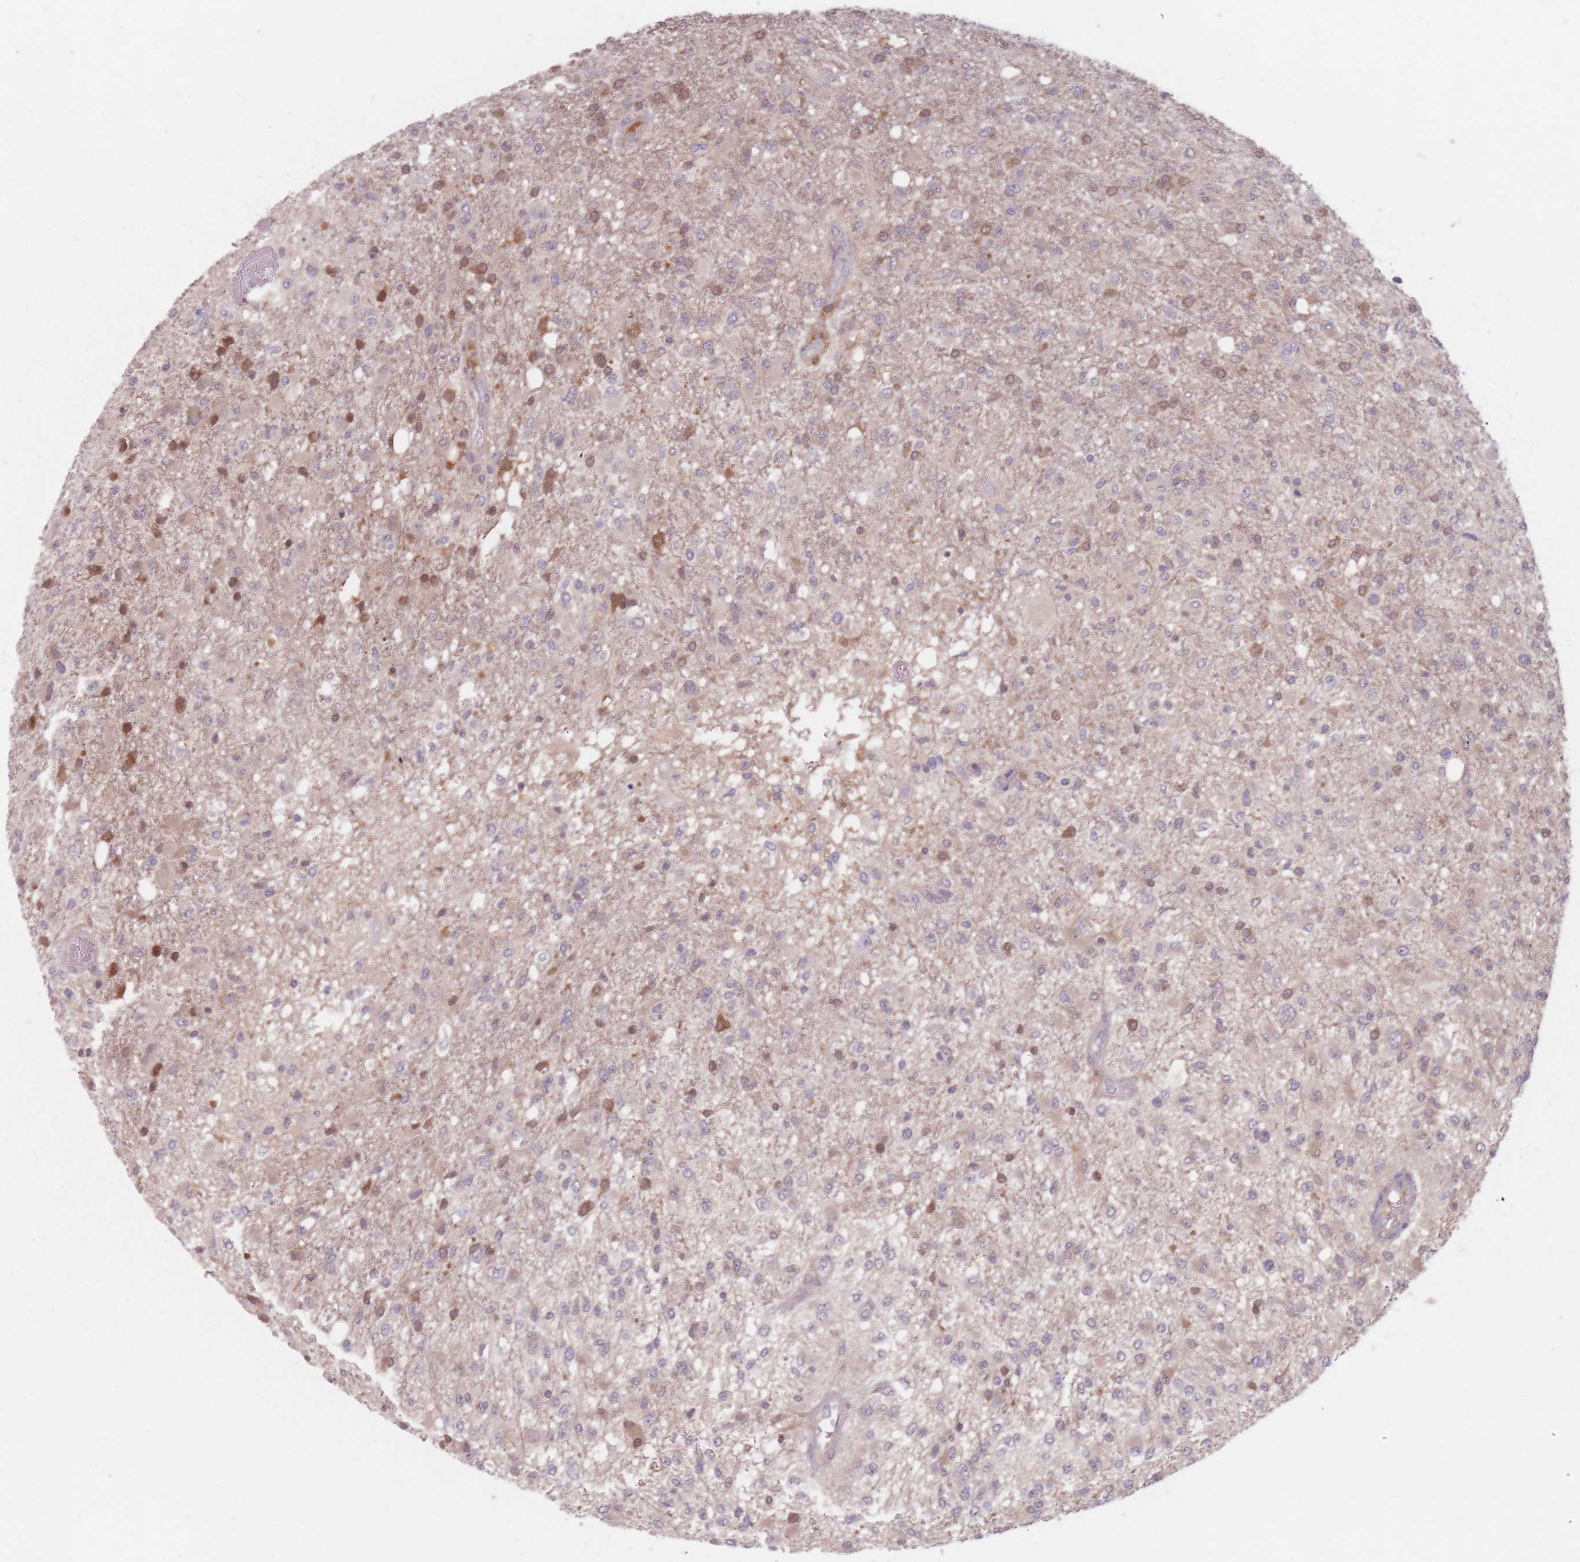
{"staining": {"intensity": "moderate", "quantity": "<25%", "location": "cytoplasmic/membranous,nuclear"}, "tissue": "glioma", "cell_type": "Tumor cells", "image_type": "cancer", "snomed": [{"axis": "morphology", "description": "Glioma, malignant, High grade"}, {"axis": "topography", "description": "Brain"}], "caption": "Immunohistochemical staining of human glioma reveals low levels of moderate cytoplasmic/membranous and nuclear protein expression in about <25% of tumor cells.", "gene": "NAXE", "patient": {"sex": "female", "age": 74}}